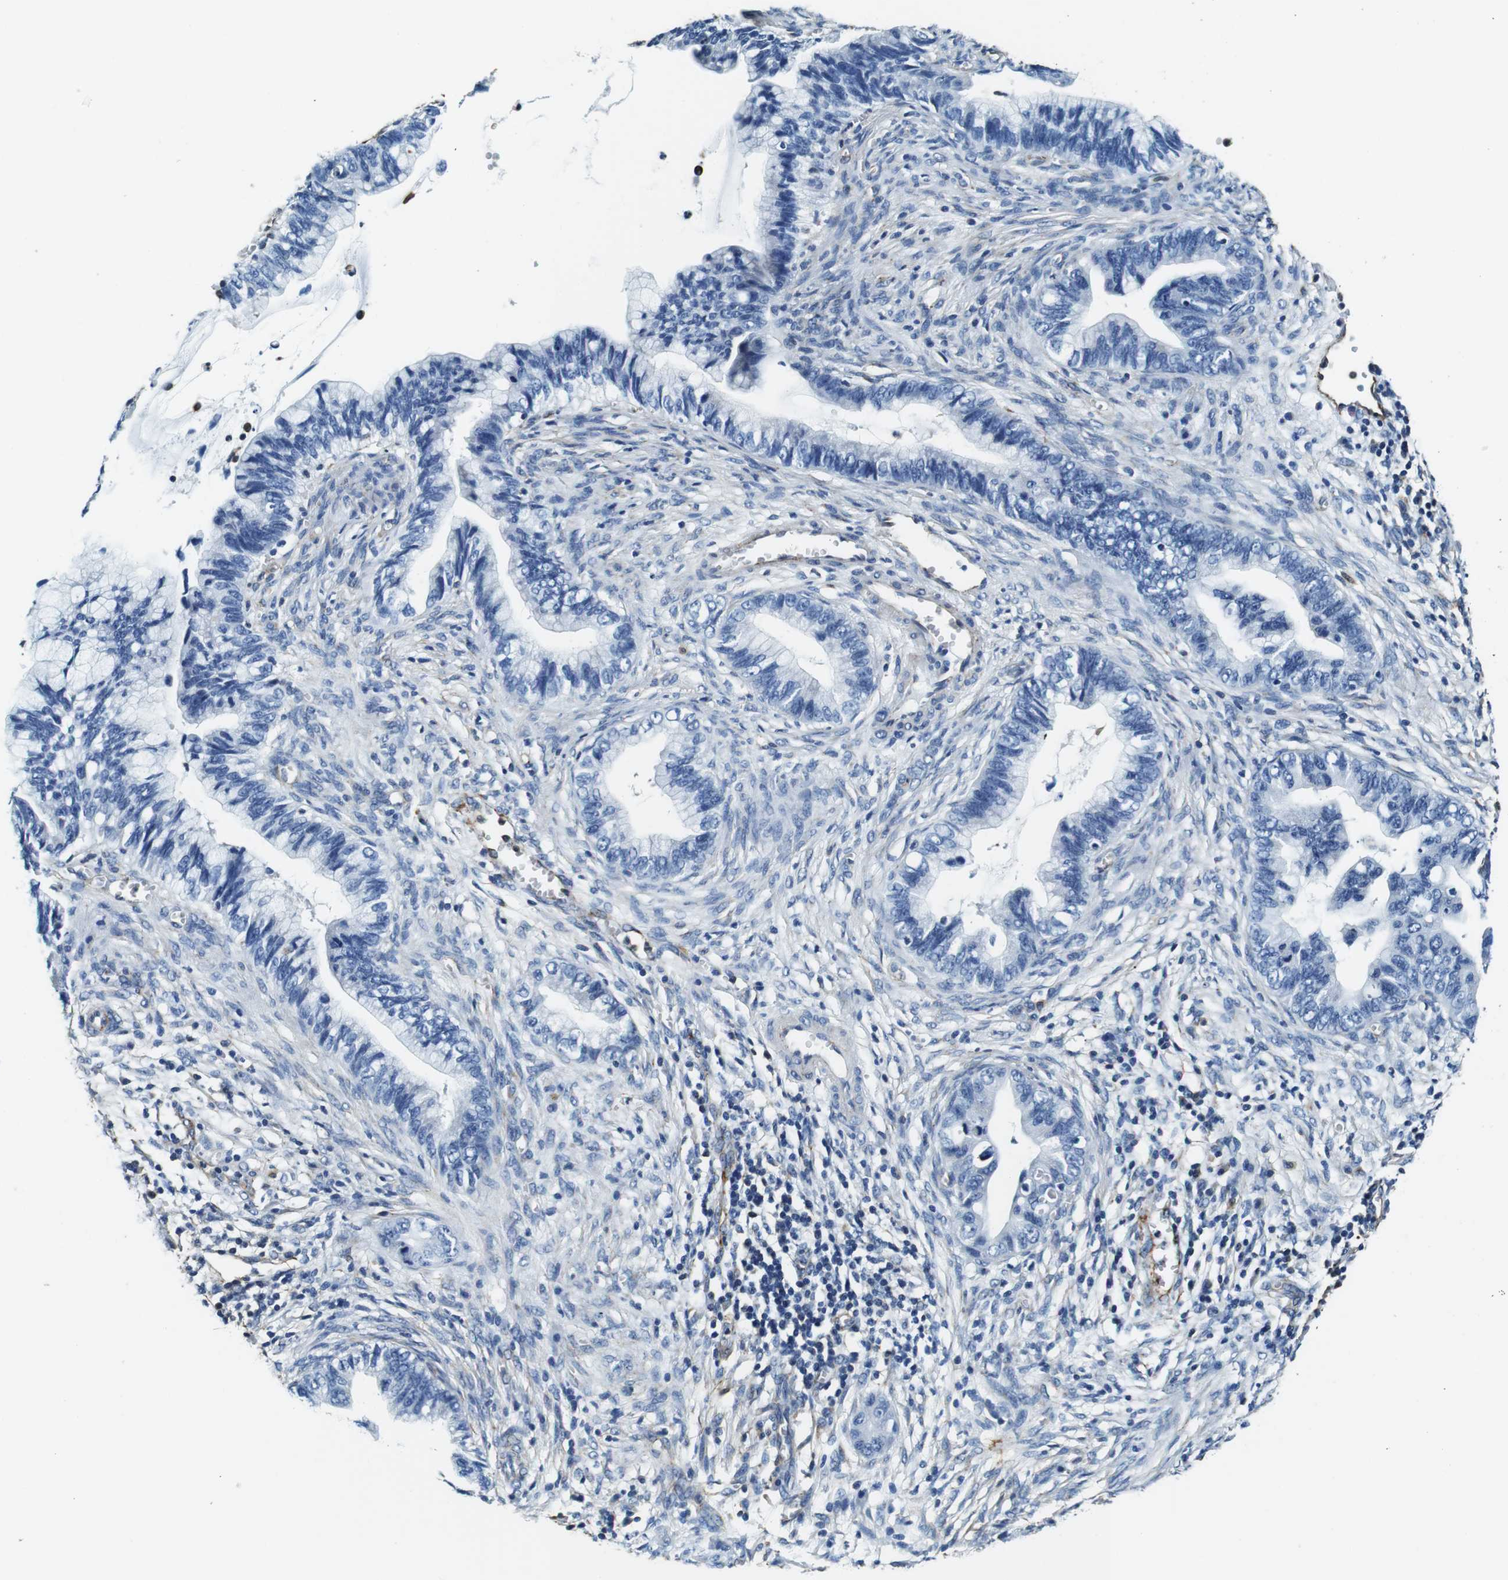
{"staining": {"intensity": "negative", "quantity": "none", "location": "none"}, "tissue": "cervical cancer", "cell_type": "Tumor cells", "image_type": "cancer", "snomed": [{"axis": "morphology", "description": "Adenocarcinoma, NOS"}, {"axis": "topography", "description": "Cervix"}], "caption": "Cervical cancer was stained to show a protein in brown. There is no significant staining in tumor cells.", "gene": "GJE1", "patient": {"sex": "female", "age": 44}}